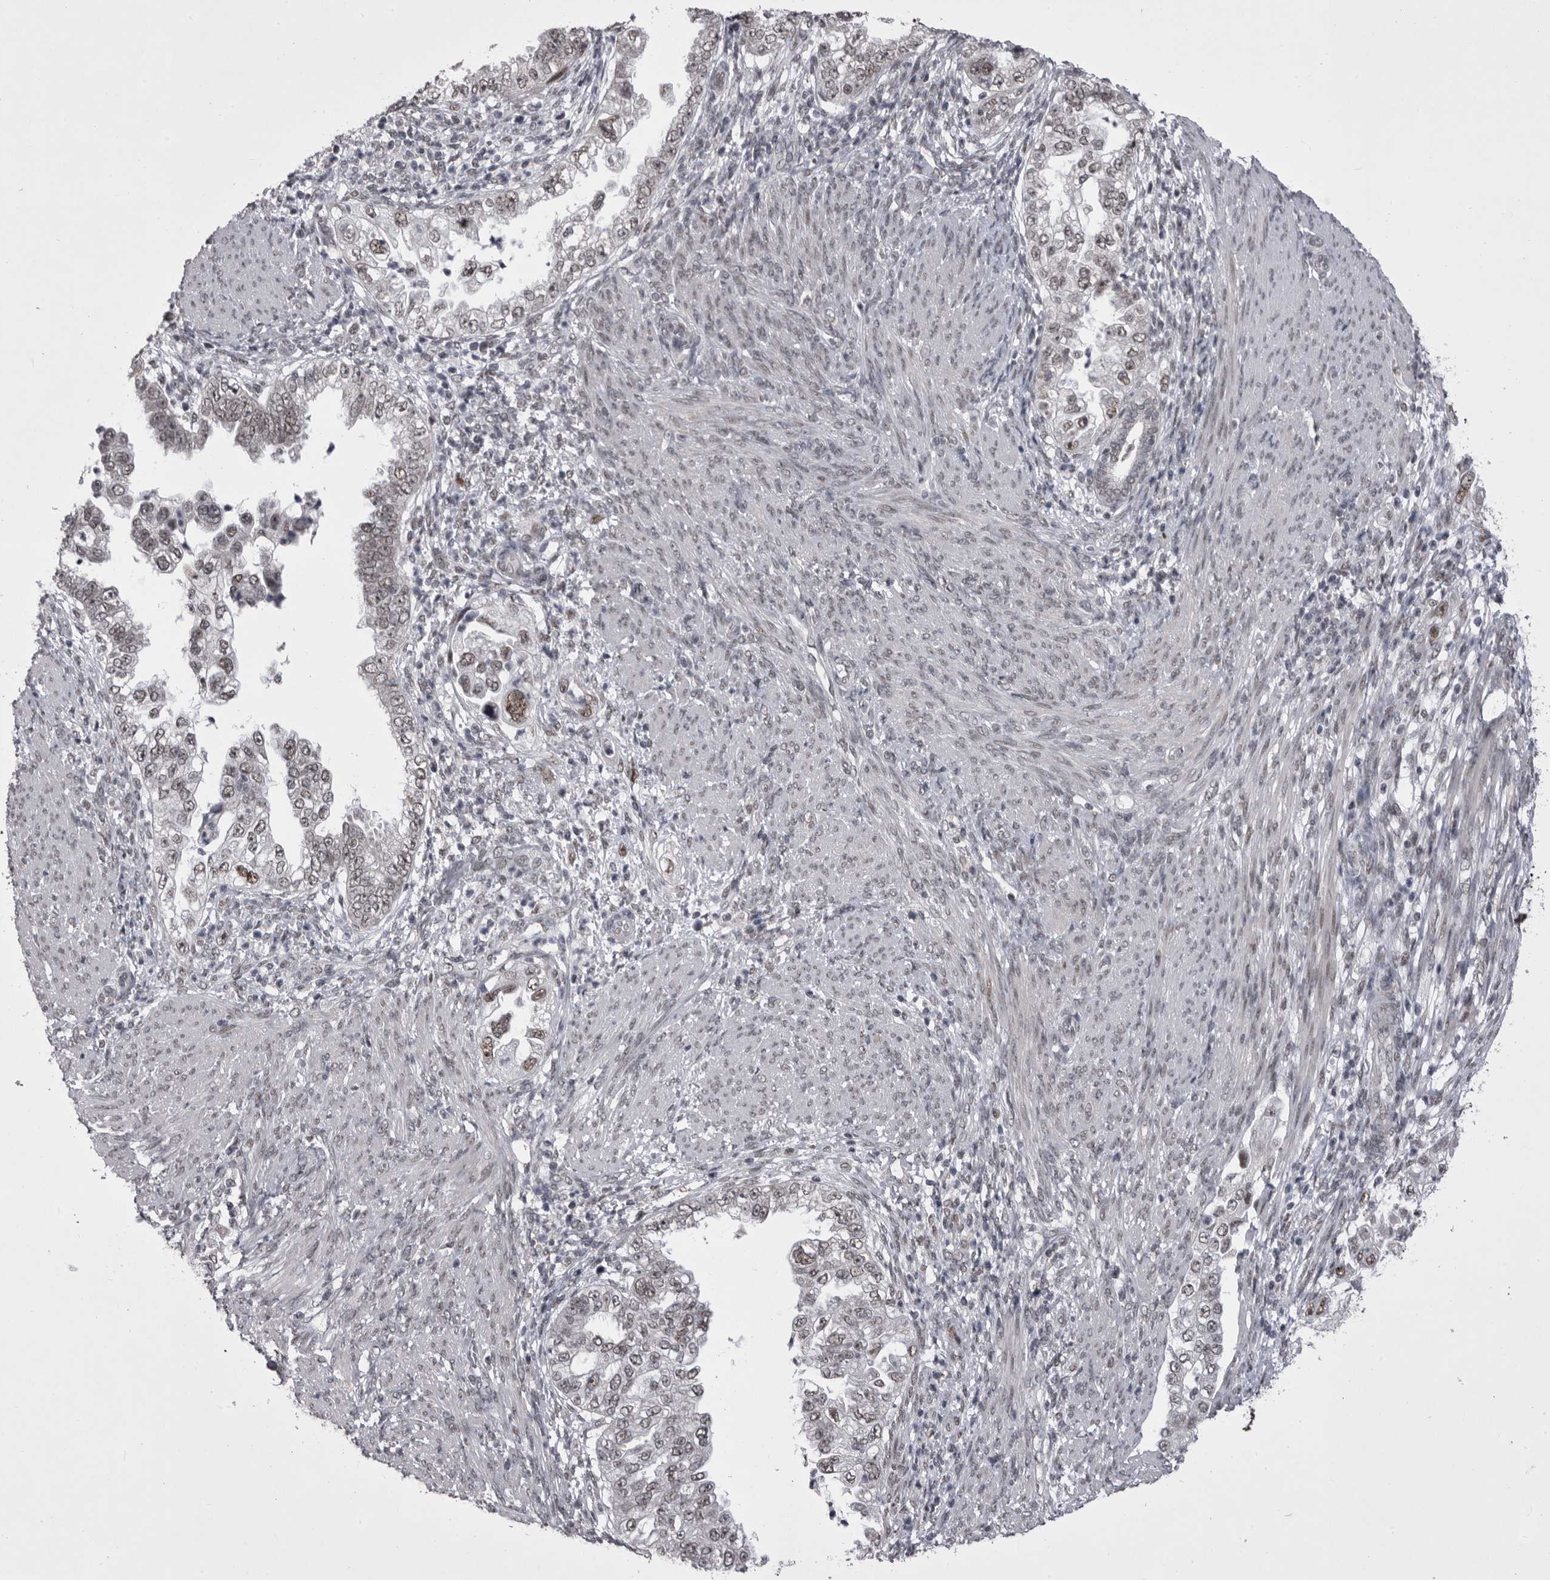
{"staining": {"intensity": "weak", "quantity": "25%-75%", "location": "nuclear"}, "tissue": "endometrial cancer", "cell_type": "Tumor cells", "image_type": "cancer", "snomed": [{"axis": "morphology", "description": "Adenocarcinoma, NOS"}, {"axis": "topography", "description": "Endometrium"}], "caption": "This image displays endometrial cancer stained with immunohistochemistry to label a protein in brown. The nuclear of tumor cells show weak positivity for the protein. Nuclei are counter-stained blue.", "gene": "PRPF3", "patient": {"sex": "female", "age": 85}}